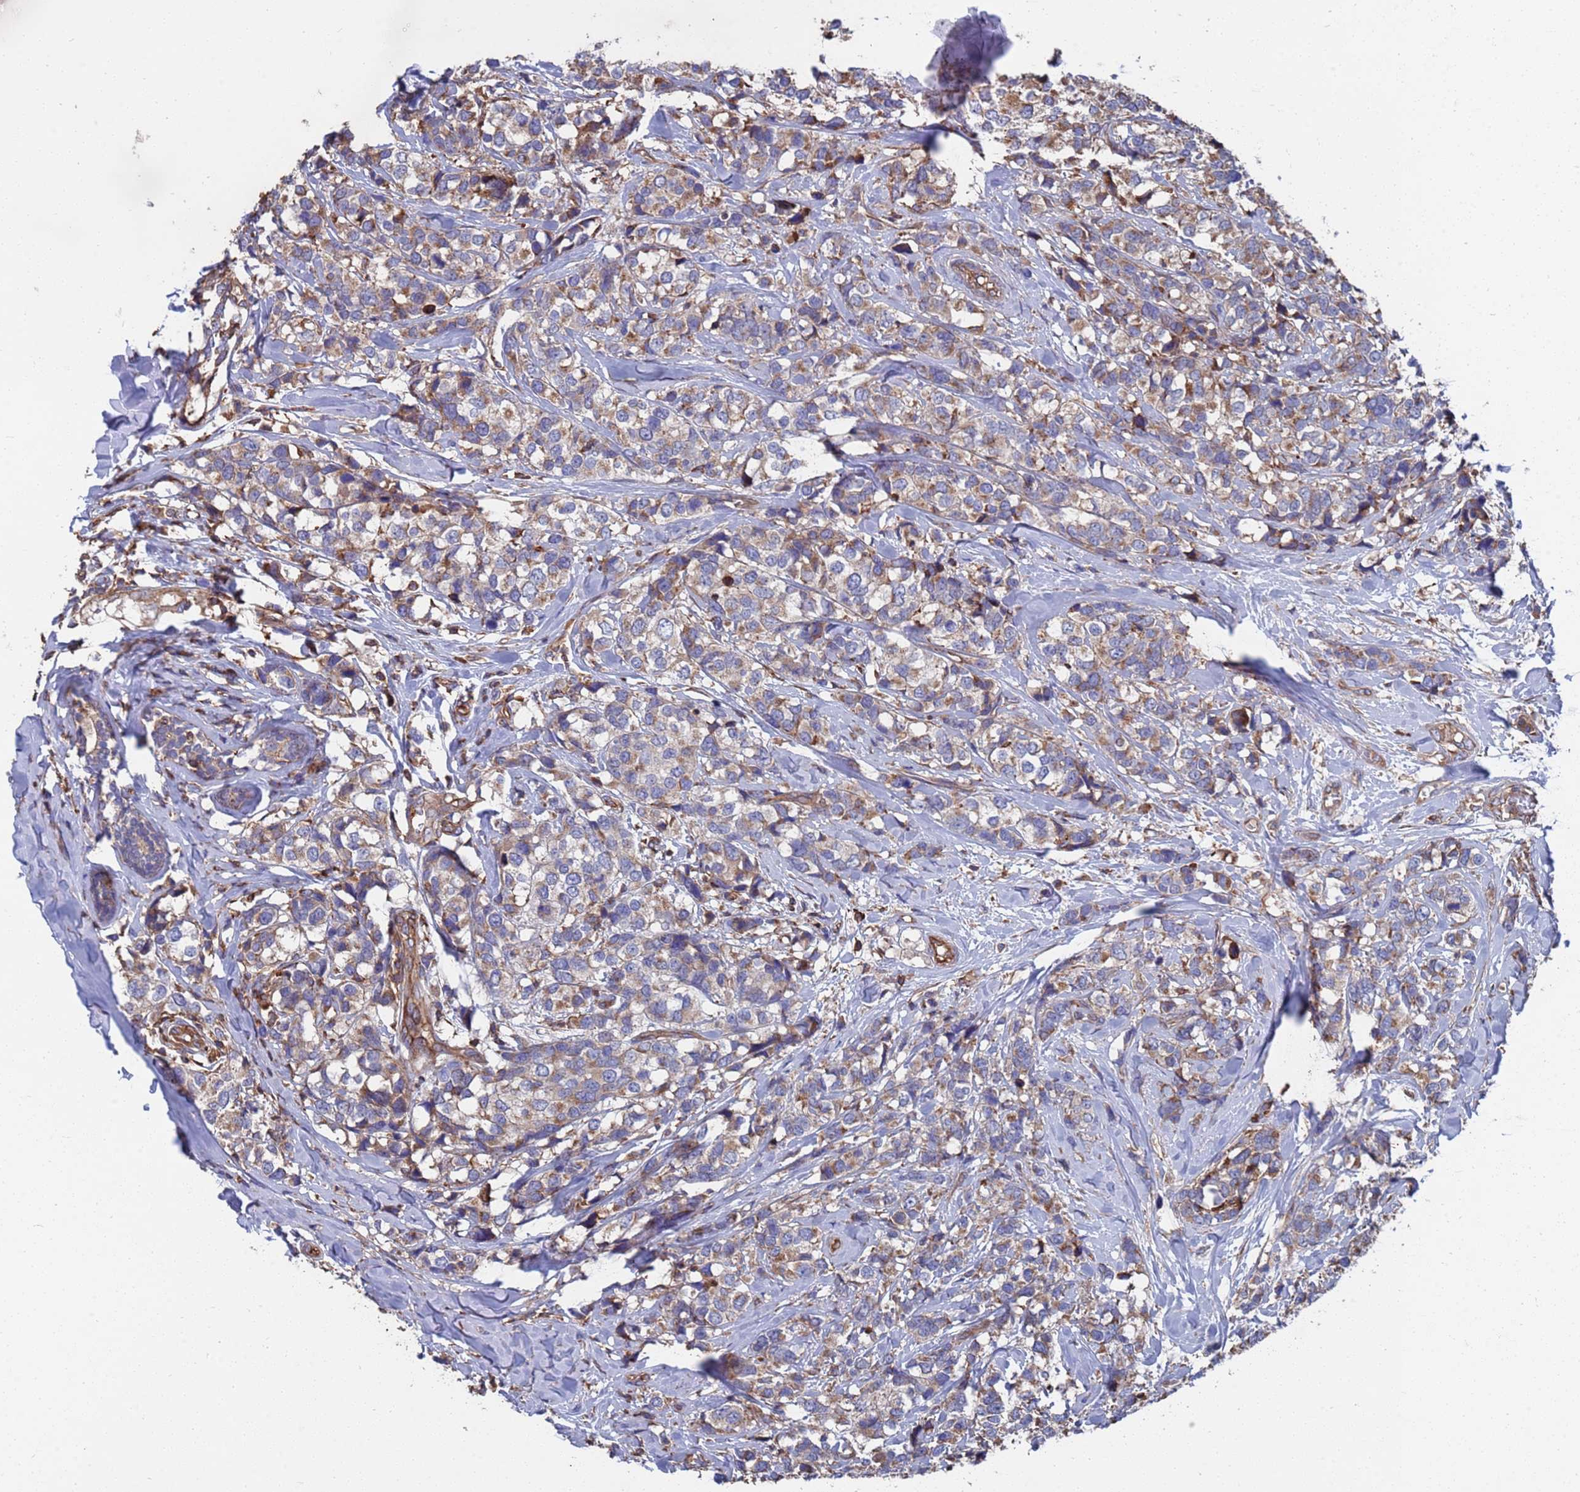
{"staining": {"intensity": "weak", "quantity": "25%-75%", "location": "cytoplasmic/membranous"}, "tissue": "breast cancer", "cell_type": "Tumor cells", "image_type": "cancer", "snomed": [{"axis": "morphology", "description": "Lobular carcinoma"}, {"axis": "topography", "description": "Breast"}], "caption": "Breast cancer tissue shows weak cytoplasmic/membranous staining in about 25%-75% of tumor cells, visualized by immunohistochemistry.", "gene": "PYCR1", "patient": {"sex": "female", "age": 59}}